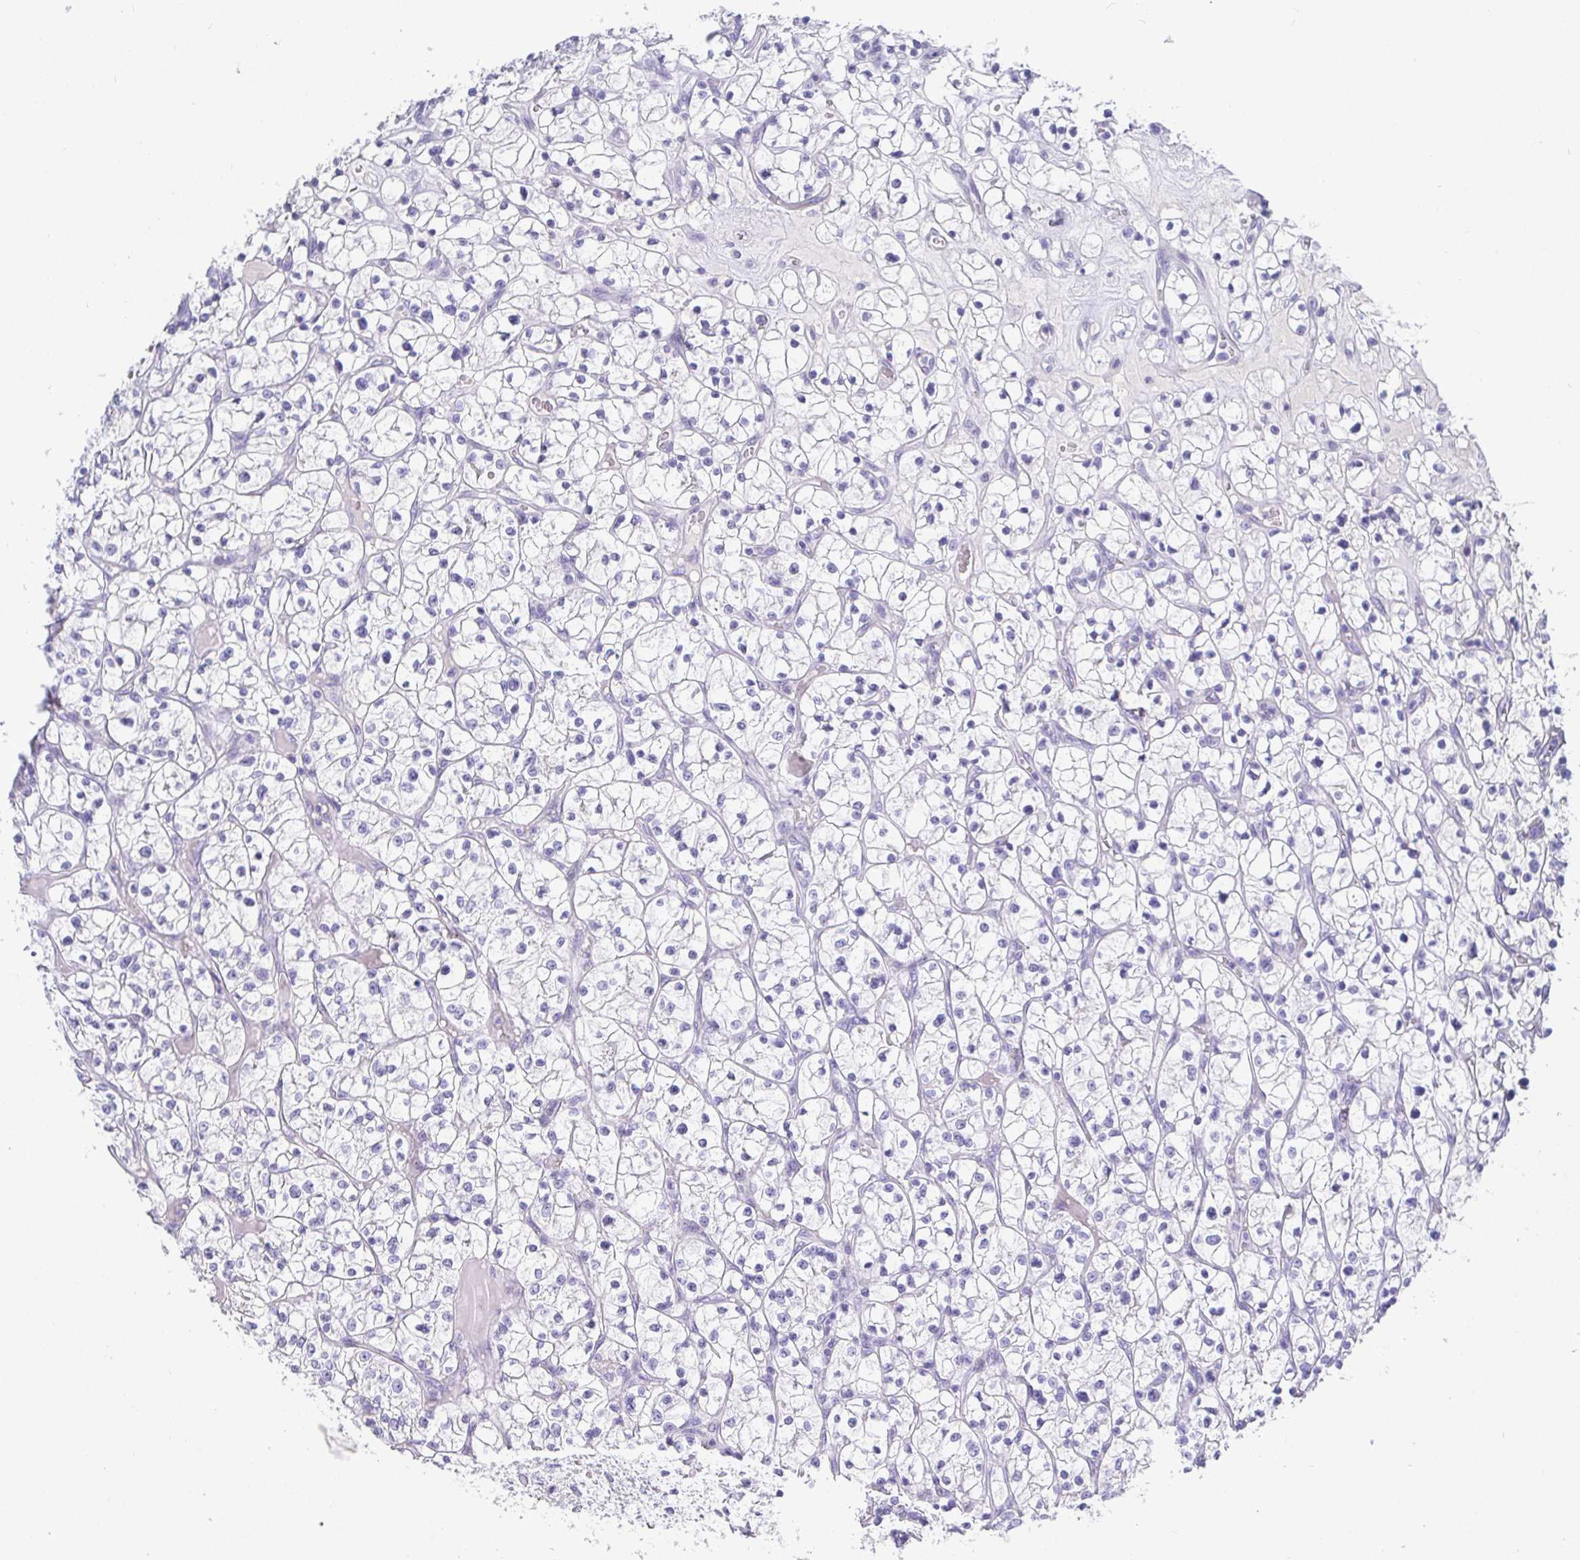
{"staining": {"intensity": "negative", "quantity": "none", "location": "none"}, "tissue": "renal cancer", "cell_type": "Tumor cells", "image_type": "cancer", "snomed": [{"axis": "morphology", "description": "Adenocarcinoma, NOS"}, {"axis": "topography", "description": "Kidney"}], "caption": "Immunohistochemical staining of human adenocarcinoma (renal) demonstrates no significant expression in tumor cells.", "gene": "TMEM241", "patient": {"sex": "female", "age": 64}}